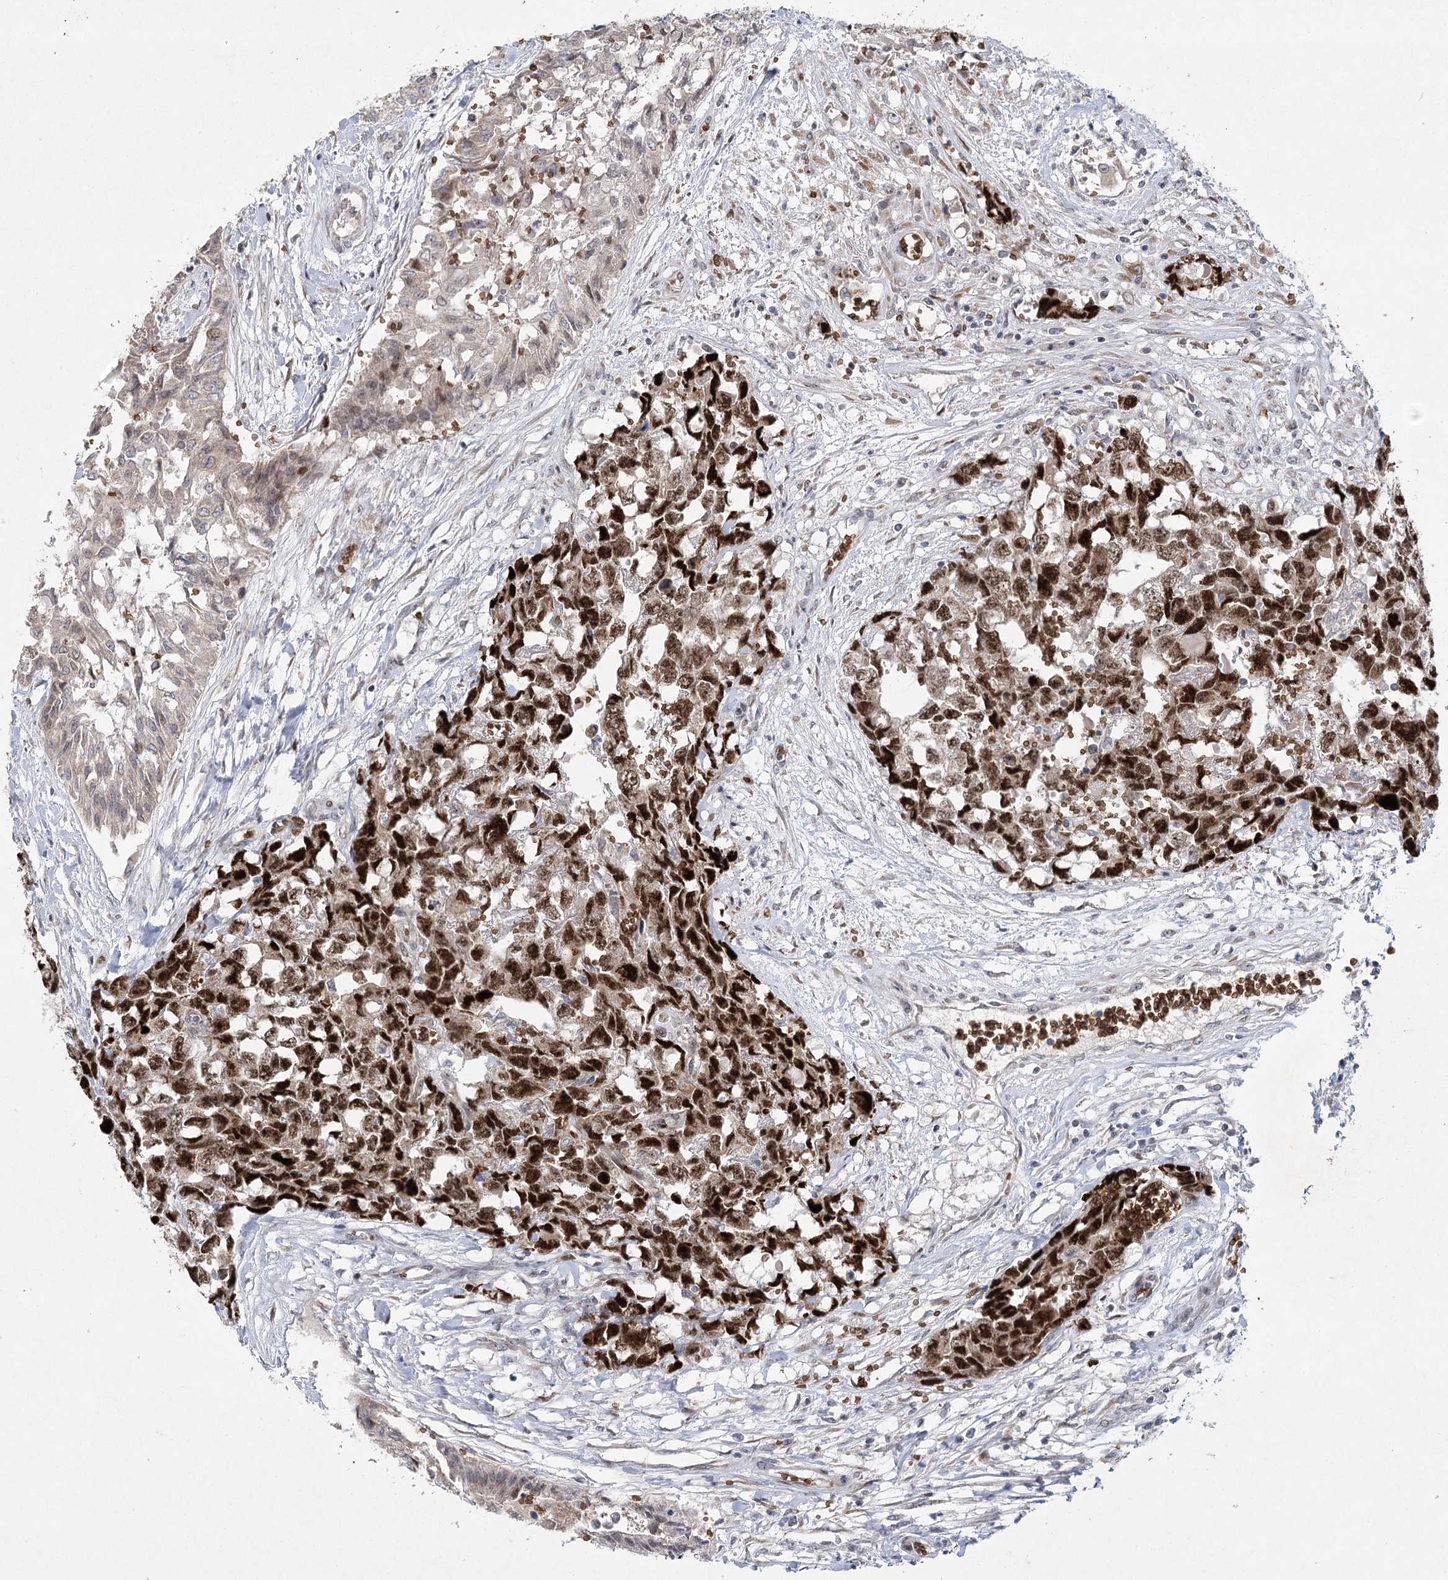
{"staining": {"intensity": "strong", "quantity": ">75%", "location": "nuclear"}, "tissue": "testis cancer", "cell_type": "Tumor cells", "image_type": "cancer", "snomed": [{"axis": "morphology", "description": "Carcinoma, Embryonal, NOS"}, {"axis": "topography", "description": "Testis"}], "caption": "This photomicrograph demonstrates IHC staining of embryonal carcinoma (testis), with high strong nuclear positivity in approximately >75% of tumor cells.", "gene": "NSMCE4A", "patient": {"sex": "male", "age": 31}}